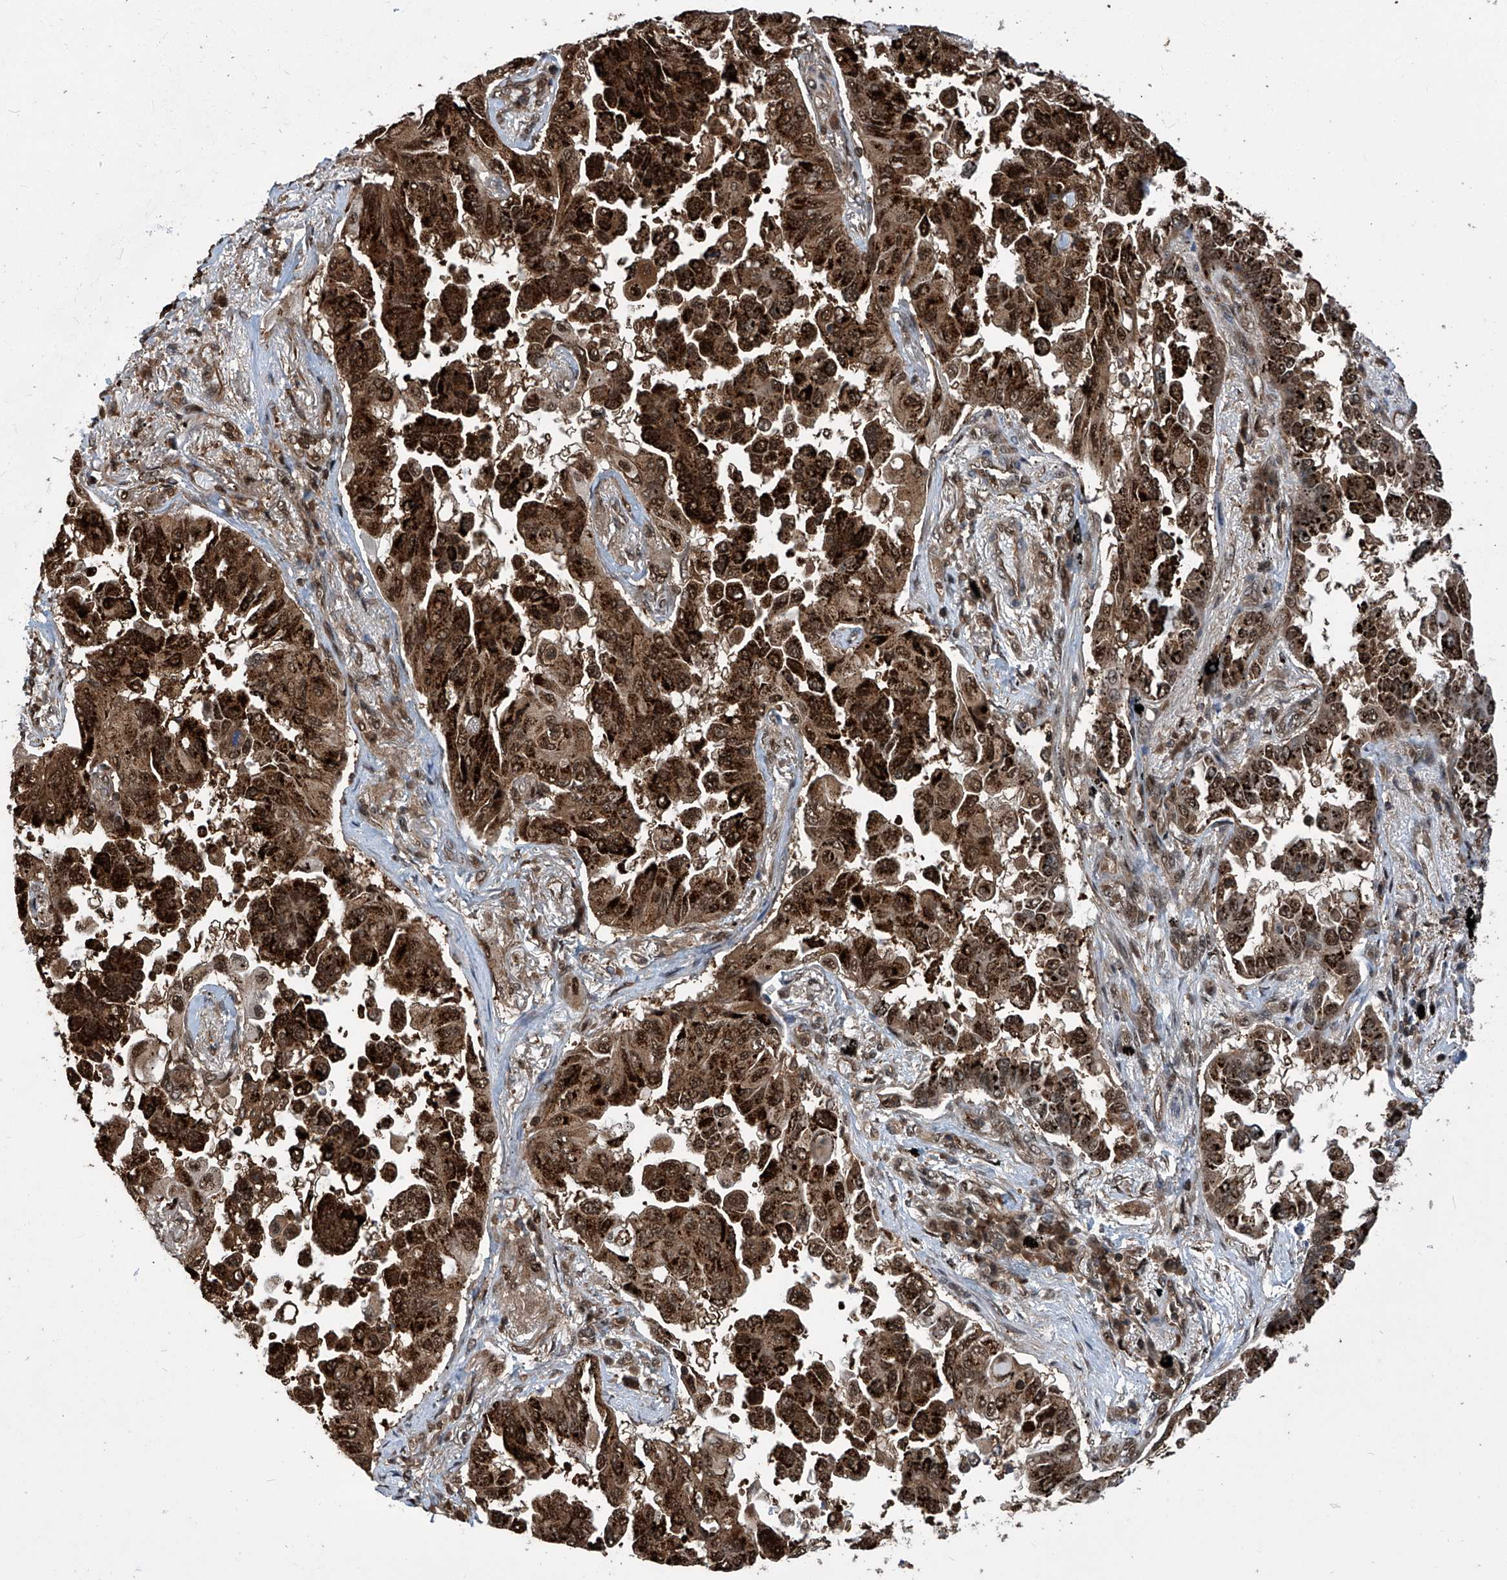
{"staining": {"intensity": "strong", "quantity": ">75%", "location": "cytoplasmic/membranous,nuclear"}, "tissue": "lung cancer", "cell_type": "Tumor cells", "image_type": "cancer", "snomed": [{"axis": "morphology", "description": "Adenocarcinoma, NOS"}, {"axis": "topography", "description": "Lung"}], "caption": "Lung cancer stained with a protein marker displays strong staining in tumor cells.", "gene": "PSMB1", "patient": {"sex": "female", "age": 67}}